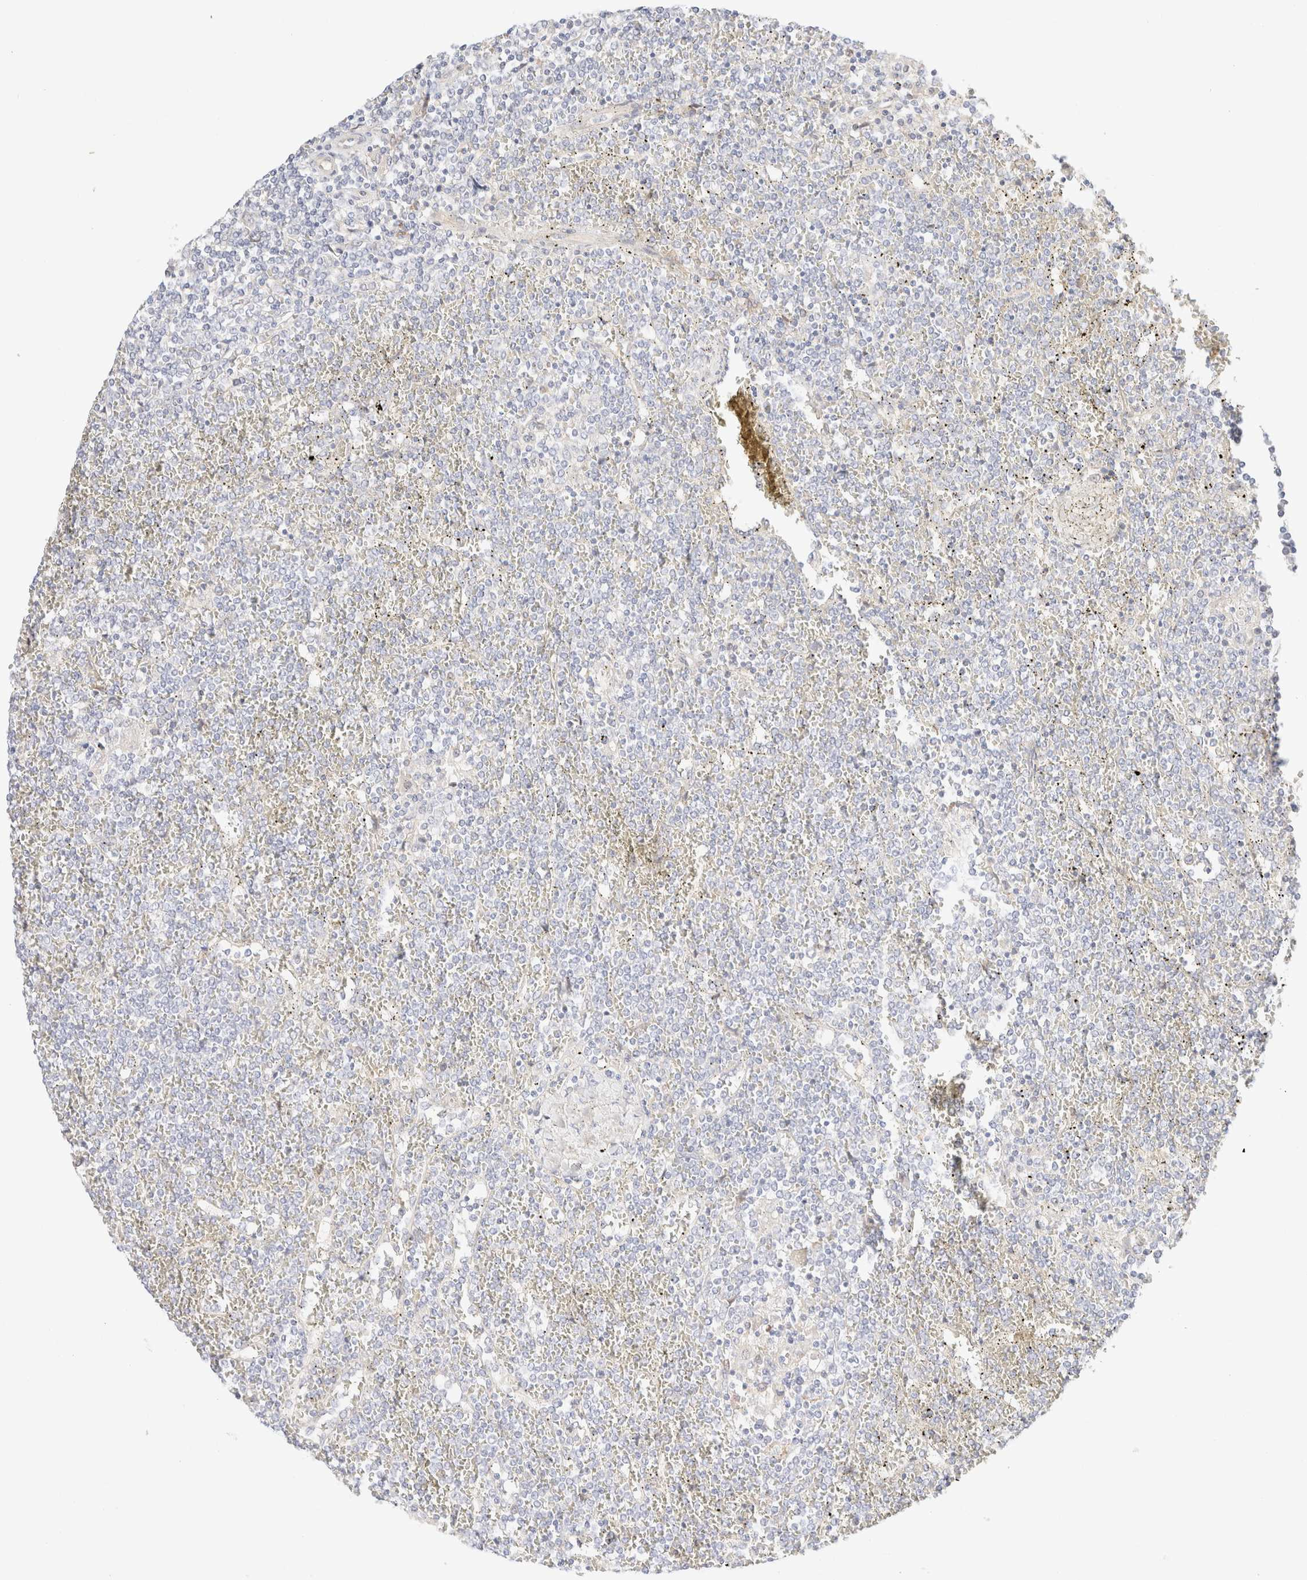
{"staining": {"intensity": "negative", "quantity": "none", "location": "none"}, "tissue": "lymphoma", "cell_type": "Tumor cells", "image_type": "cancer", "snomed": [{"axis": "morphology", "description": "Malignant lymphoma, non-Hodgkin's type, Low grade"}, {"axis": "topography", "description": "Spleen"}], "caption": "Immunohistochemical staining of human lymphoma shows no significant expression in tumor cells.", "gene": "NIBAN2", "patient": {"sex": "female", "age": 19}}